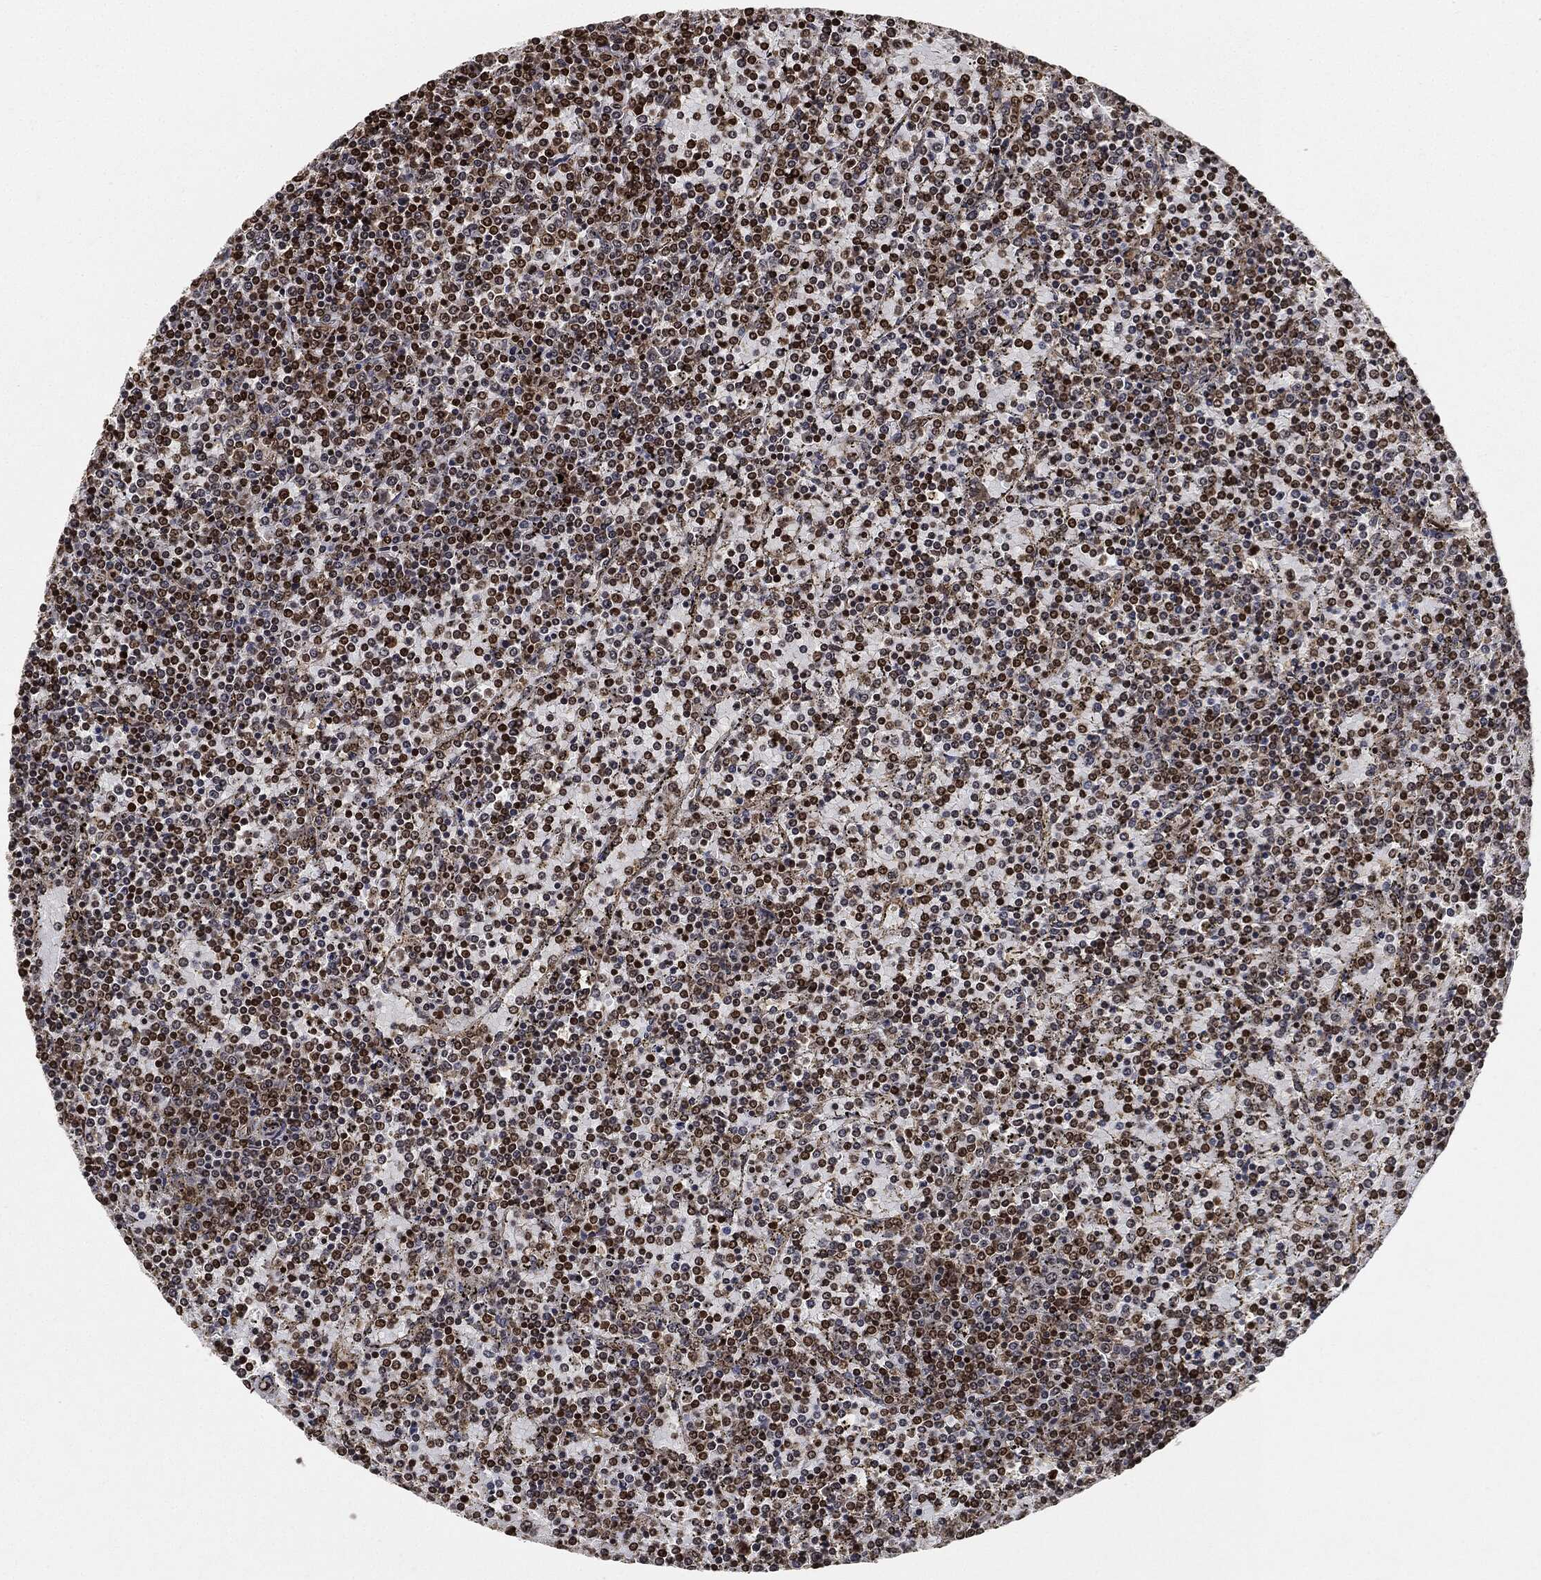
{"staining": {"intensity": "moderate", "quantity": ">75%", "location": "nuclear"}, "tissue": "lymphoma", "cell_type": "Tumor cells", "image_type": "cancer", "snomed": [{"axis": "morphology", "description": "Malignant lymphoma, non-Hodgkin's type, Low grade"}, {"axis": "topography", "description": "Spleen"}], "caption": "Tumor cells exhibit medium levels of moderate nuclear expression in approximately >75% of cells in lymphoma.", "gene": "PDK1", "patient": {"sex": "female", "age": 77}}